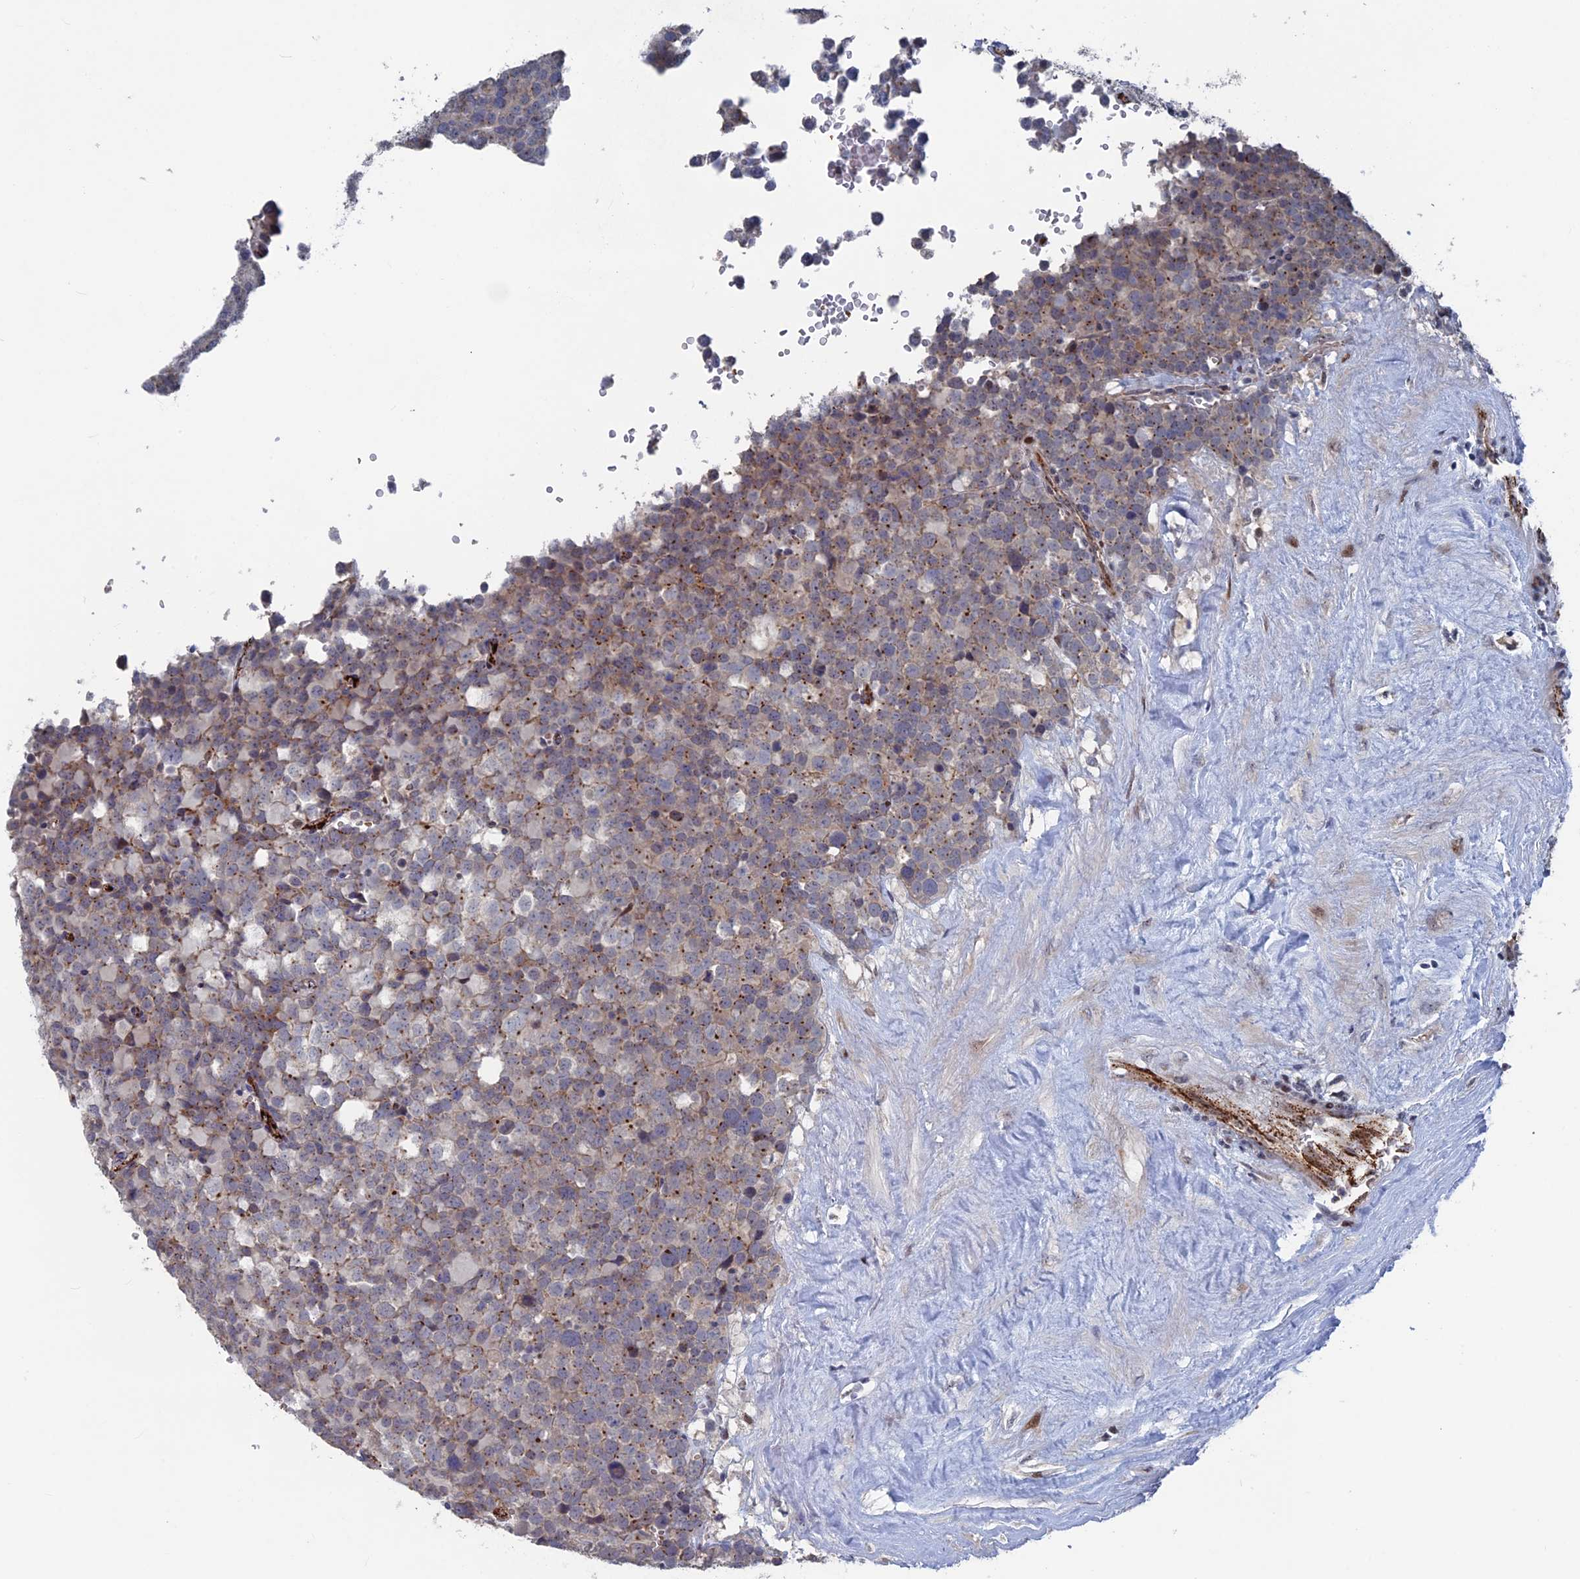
{"staining": {"intensity": "moderate", "quantity": "<25%", "location": "cytoplasmic/membranous"}, "tissue": "testis cancer", "cell_type": "Tumor cells", "image_type": "cancer", "snomed": [{"axis": "morphology", "description": "Seminoma, NOS"}, {"axis": "topography", "description": "Testis"}], "caption": "DAB immunohistochemical staining of human testis cancer shows moderate cytoplasmic/membranous protein expression in approximately <25% of tumor cells. Immunohistochemistry stains the protein in brown and the nuclei are stained blue.", "gene": "SH3D21", "patient": {"sex": "male", "age": 71}}